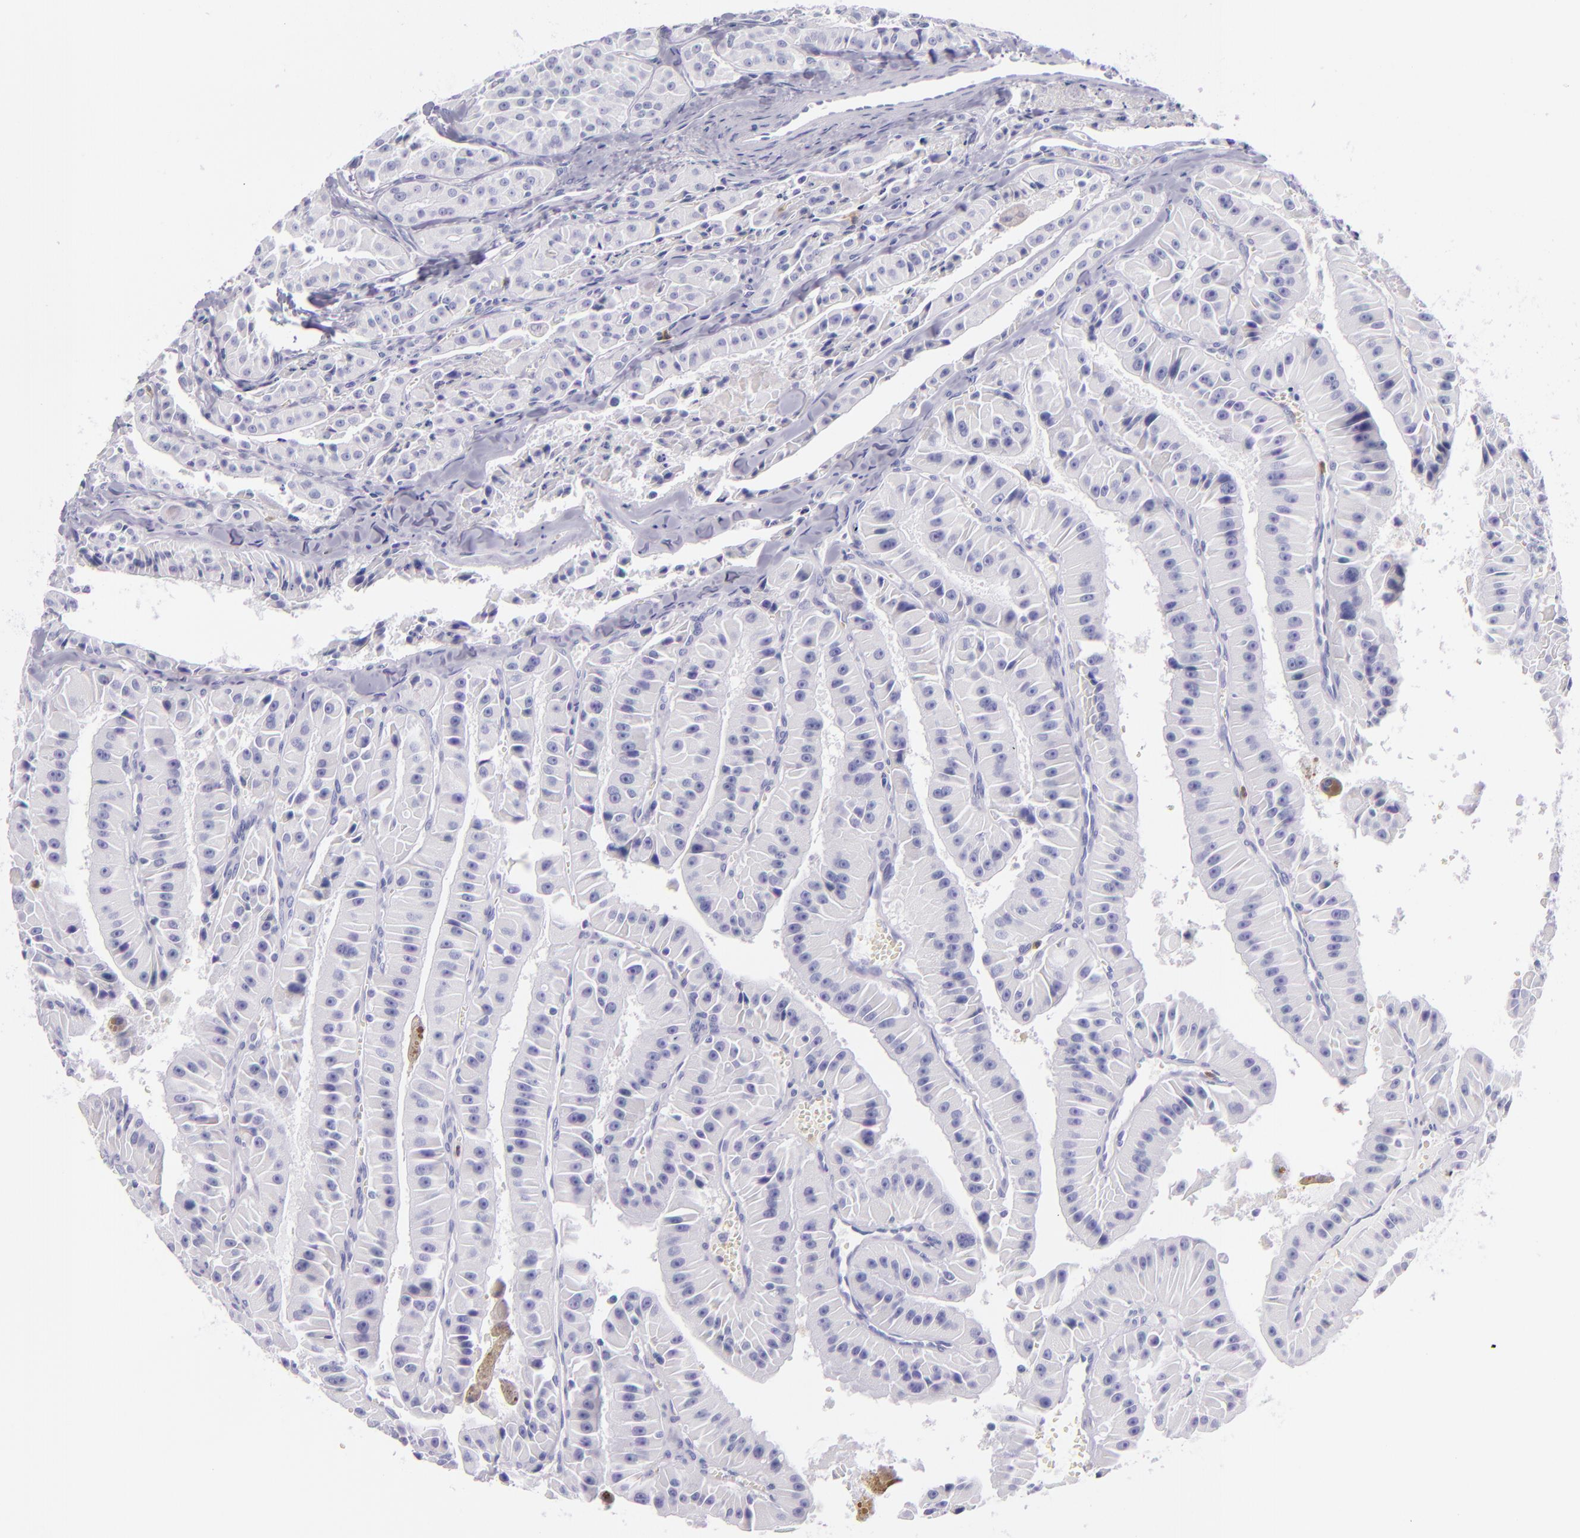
{"staining": {"intensity": "negative", "quantity": "none", "location": "none"}, "tissue": "thyroid cancer", "cell_type": "Tumor cells", "image_type": "cancer", "snomed": [{"axis": "morphology", "description": "Carcinoma, NOS"}, {"axis": "topography", "description": "Thyroid gland"}], "caption": "IHC histopathology image of neoplastic tissue: human thyroid cancer stained with DAB displays no significant protein staining in tumor cells.", "gene": "CEACAM1", "patient": {"sex": "male", "age": 76}}